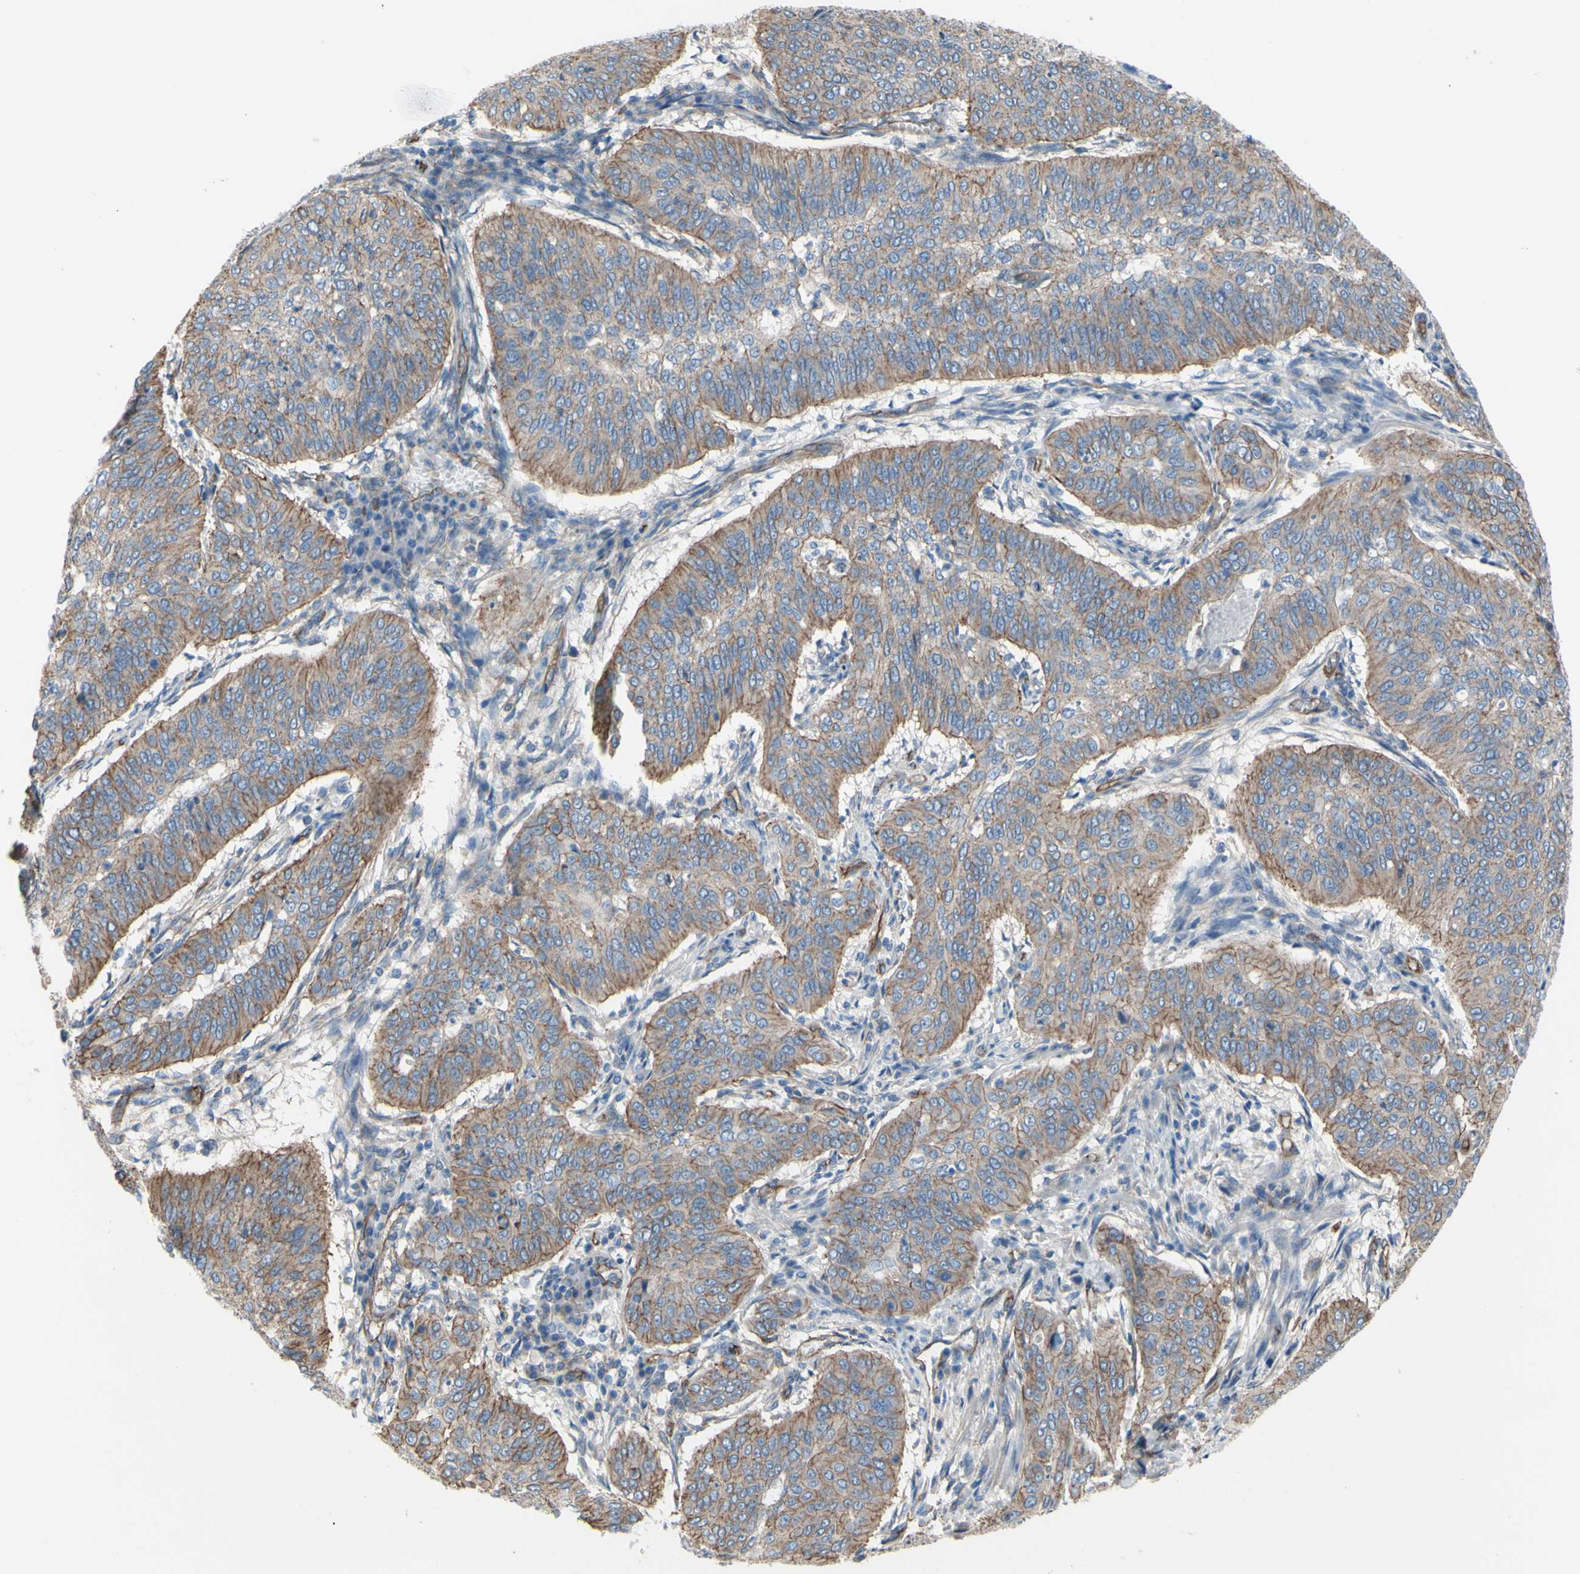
{"staining": {"intensity": "moderate", "quantity": ">75%", "location": "cytoplasmic/membranous"}, "tissue": "cervical cancer", "cell_type": "Tumor cells", "image_type": "cancer", "snomed": [{"axis": "morphology", "description": "Normal tissue, NOS"}, {"axis": "morphology", "description": "Squamous cell carcinoma, NOS"}, {"axis": "topography", "description": "Cervix"}], "caption": "Human cervical cancer (squamous cell carcinoma) stained with a brown dye exhibits moderate cytoplasmic/membranous positive positivity in about >75% of tumor cells.", "gene": "TPBG", "patient": {"sex": "female", "age": 39}}